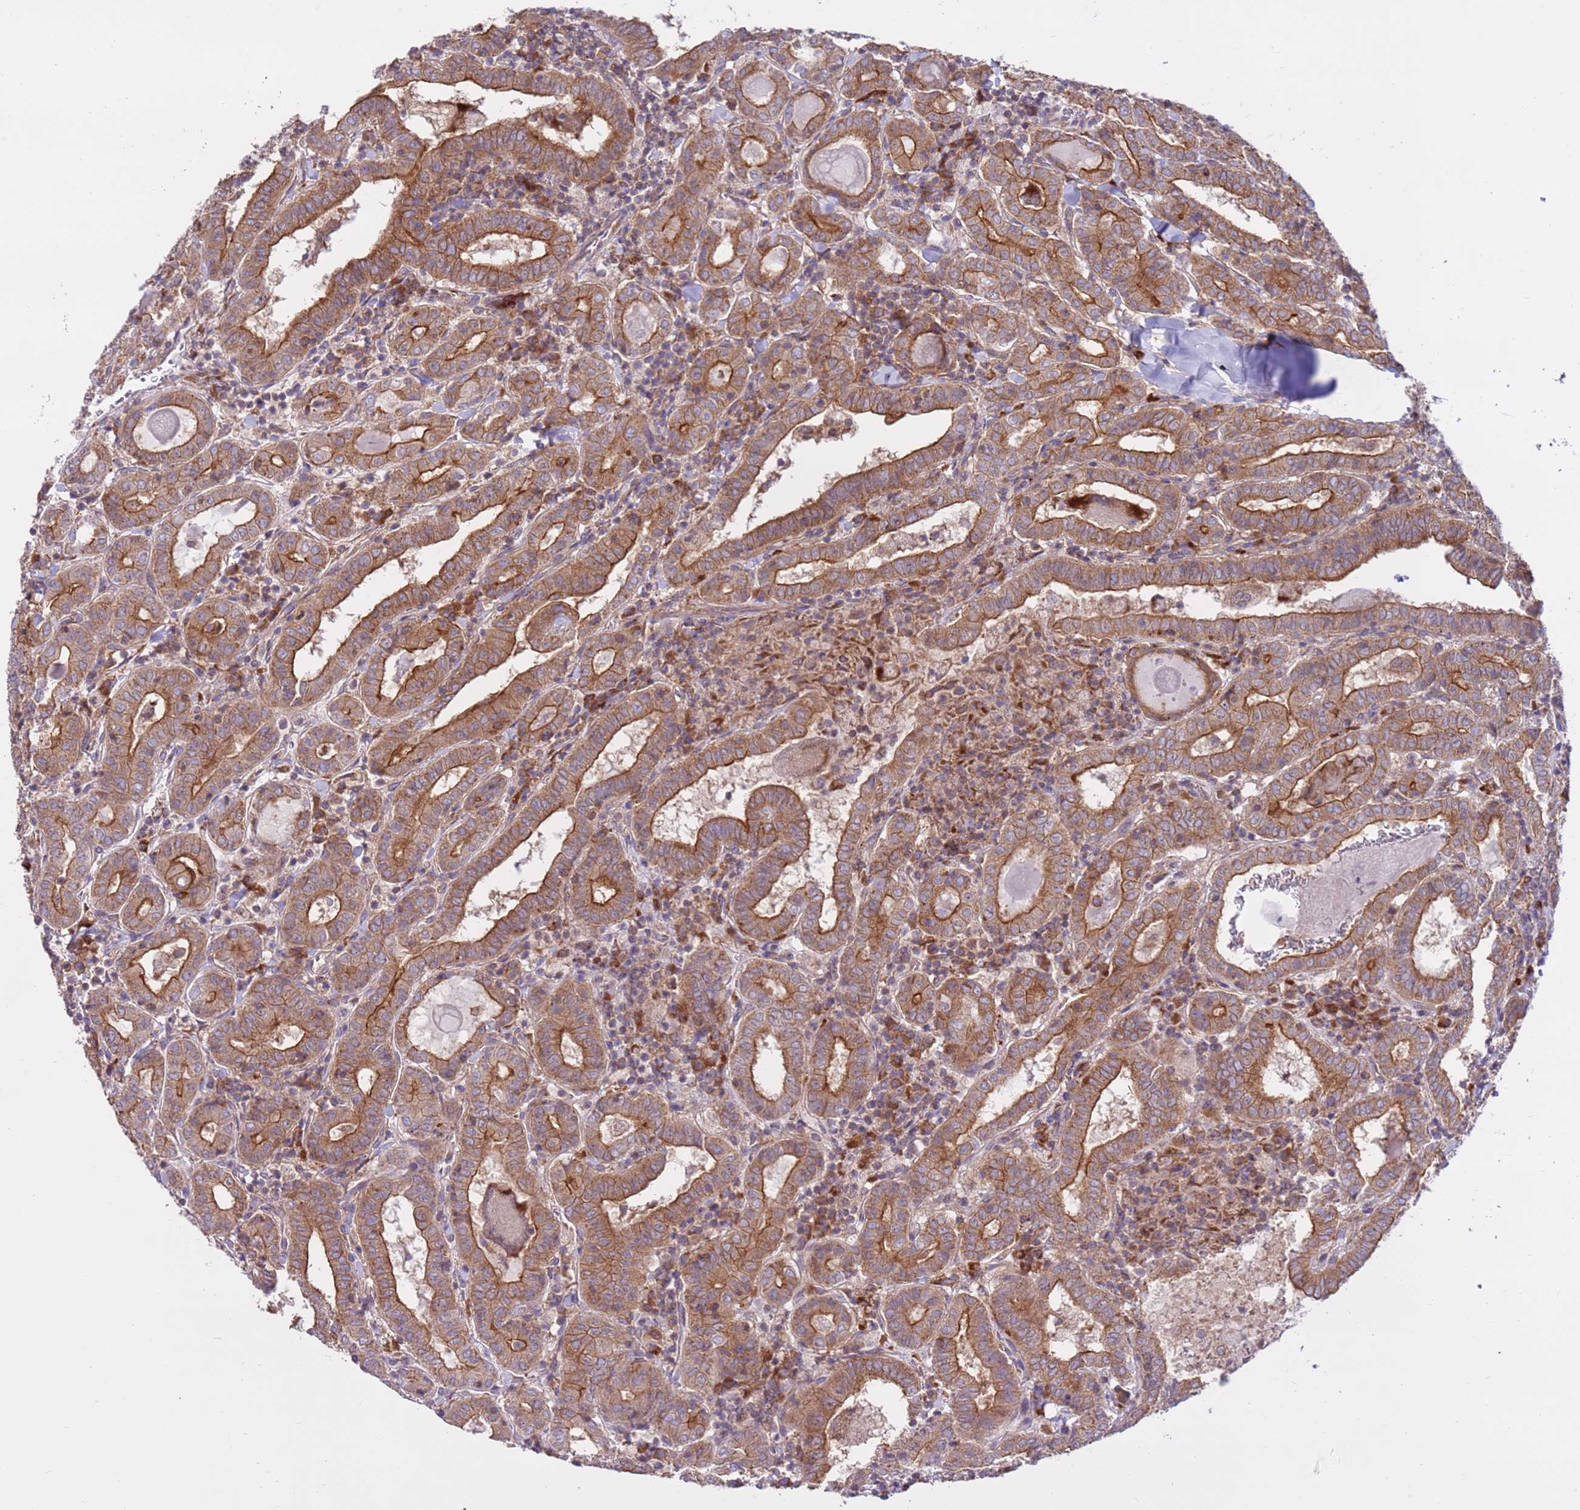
{"staining": {"intensity": "moderate", "quantity": ">75%", "location": "cytoplasmic/membranous"}, "tissue": "thyroid cancer", "cell_type": "Tumor cells", "image_type": "cancer", "snomed": [{"axis": "morphology", "description": "Papillary adenocarcinoma, NOS"}, {"axis": "topography", "description": "Thyroid gland"}], "caption": "An image showing moderate cytoplasmic/membranous positivity in about >75% of tumor cells in thyroid cancer (papillary adenocarcinoma), as visualized by brown immunohistochemical staining.", "gene": "DDX19B", "patient": {"sex": "female", "age": 72}}